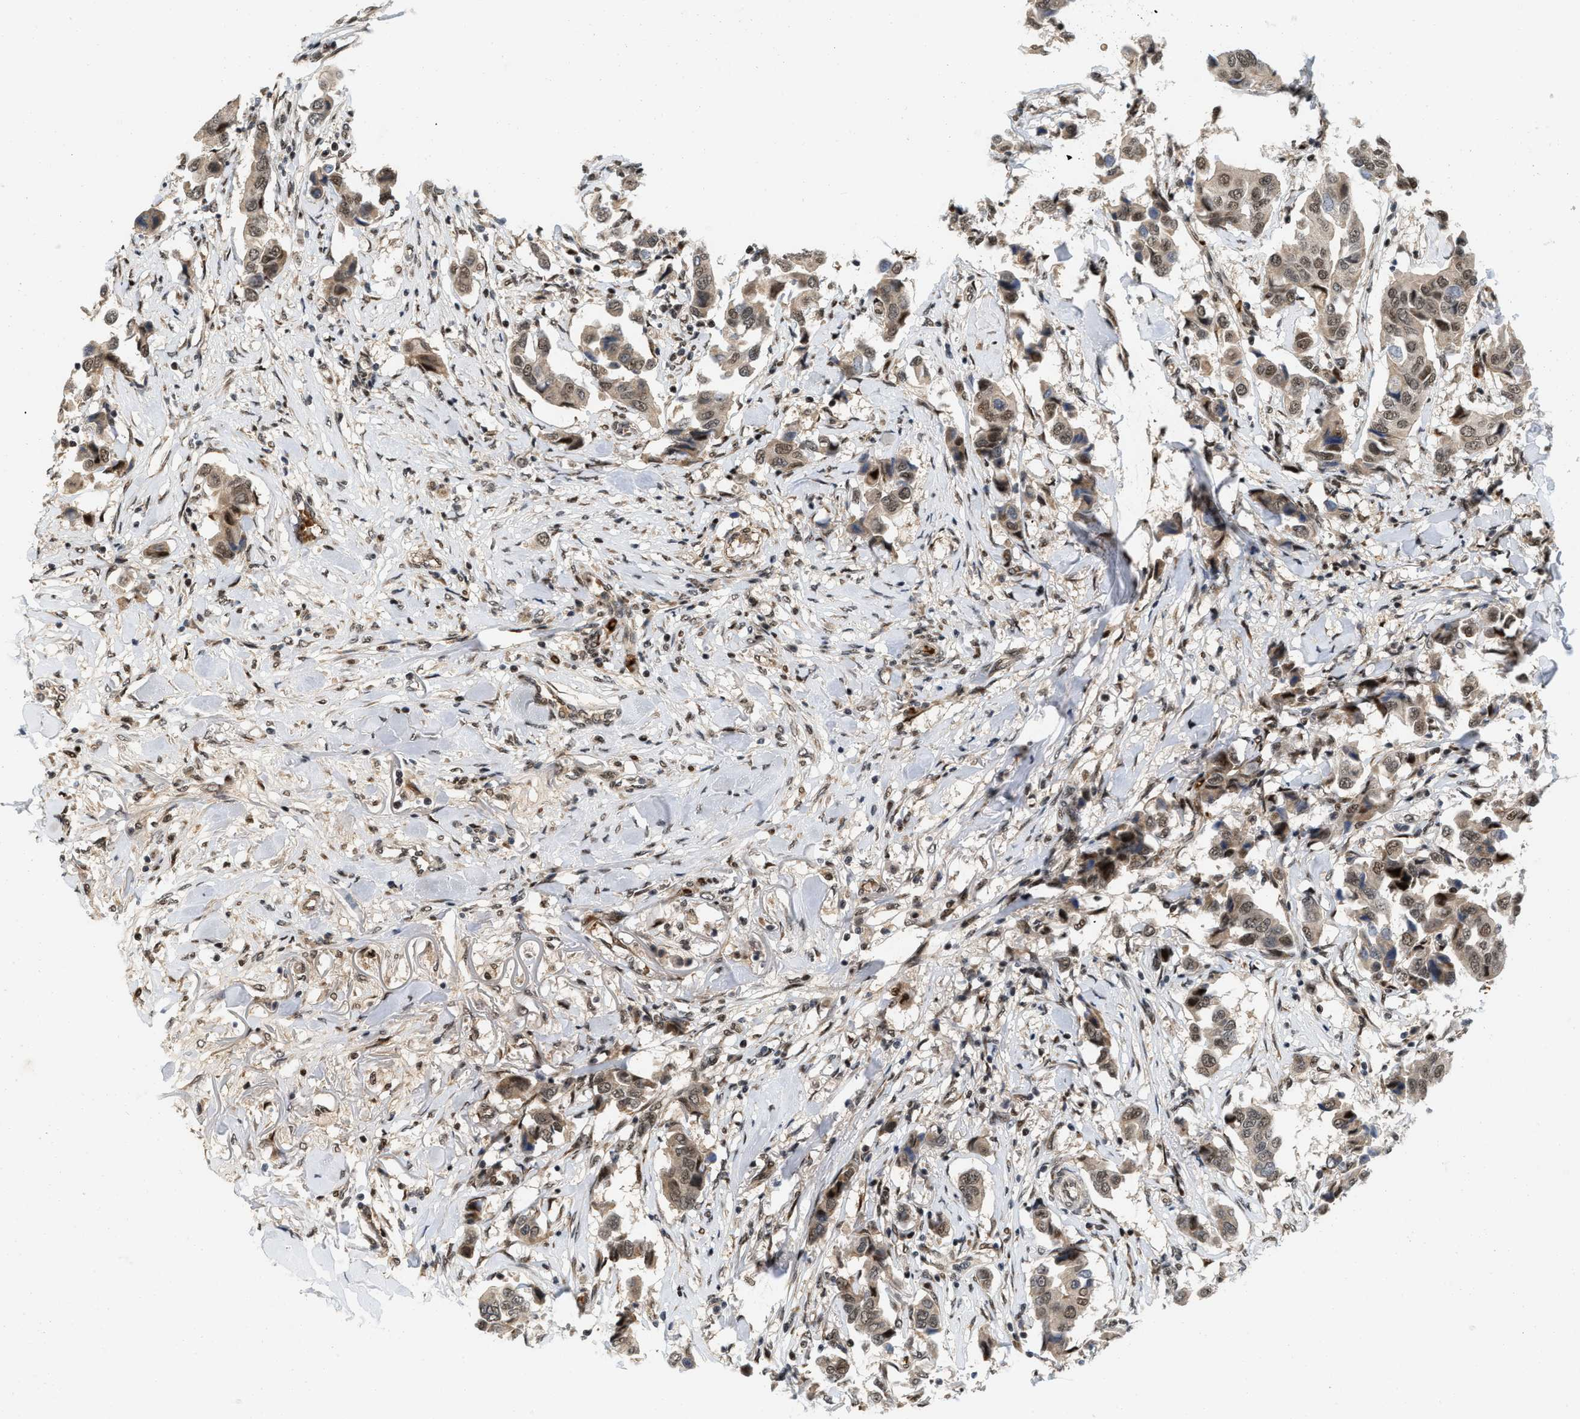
{"staining": {"intensity": "moderate", "quantity": ">75%", "location": "nuclear"}, "tissue": "breast cancer", "cell_type": "Tumor cells", "image_type": "cancer", "snomed": [{"axis": "morphology", "description": "Duct carcinoma"}, {"axis": "topography", "description": "Breast"}], "caption": "IHC micrograph of neoplastic tissue: breast cancer (invasive ductal carcinoma) stained using immunohistochemistry (IHC) shows medium levels of moderate protein expression localized specifically in the nuclear of tumor cells, appearing as a nuclear brown color.", "gene": "ANKRD11", "patient": {"sex": "female", "age": 80}}